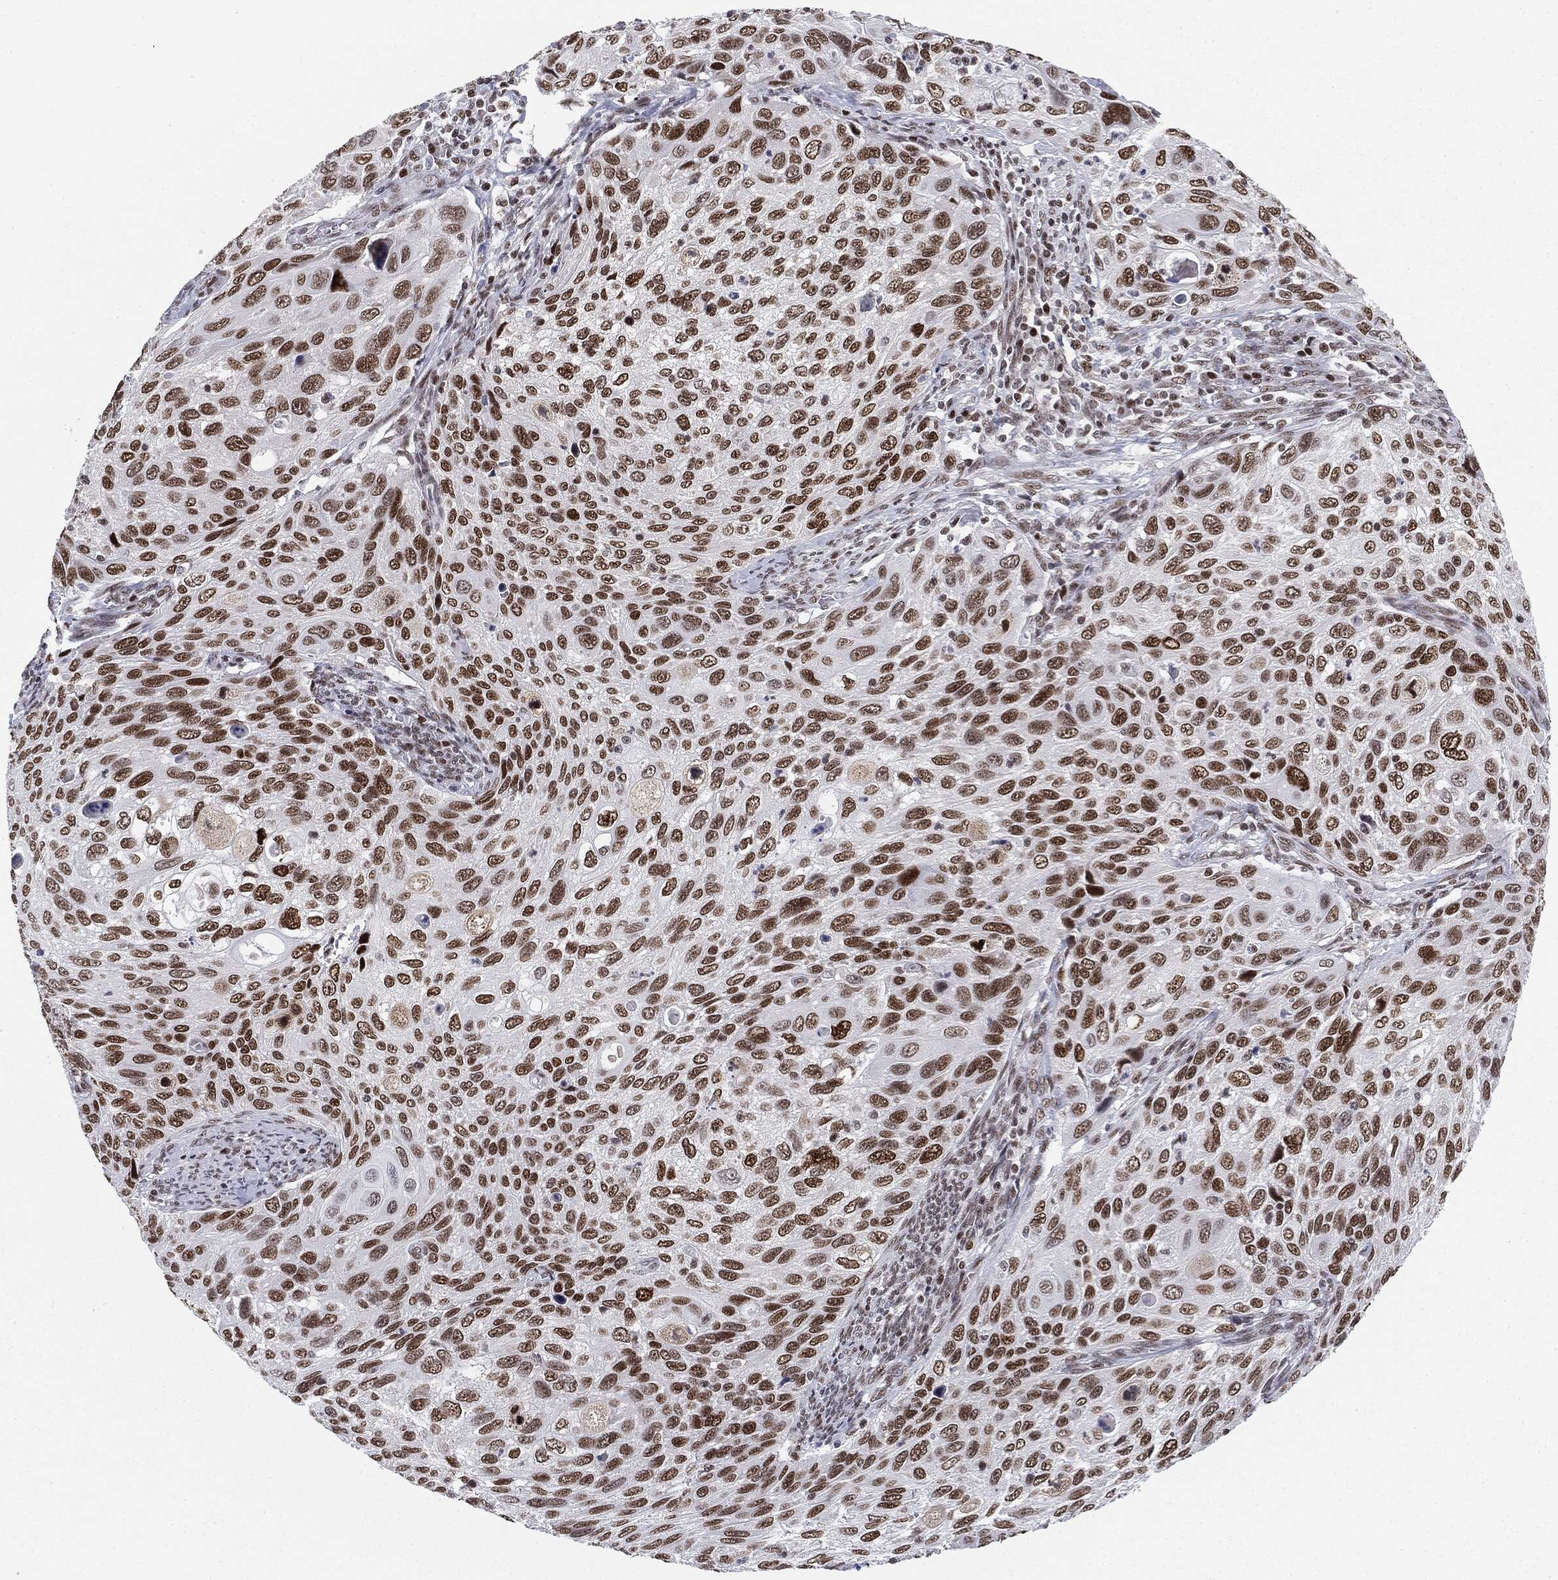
{"staining": {"intensity": "strong", "quantity": ">75%", "location": "nuclear"}, "tissue": "cervical cancer", "cell_type": "Tumor cells", "image_type": "cancer", "snomed": [{"axis": "morphology", "description": "Squamous cell carcinoma, NOS"}, {"axis": "topography", "description": "Cervix"}], "caption": "Protein expression analysis of squamous cell carcinoma (cervical) shows strong nuclear staining in about >75% of tumor cells.", "gene": "MDC1", "patient": {"sex": "female", "age": 70}}